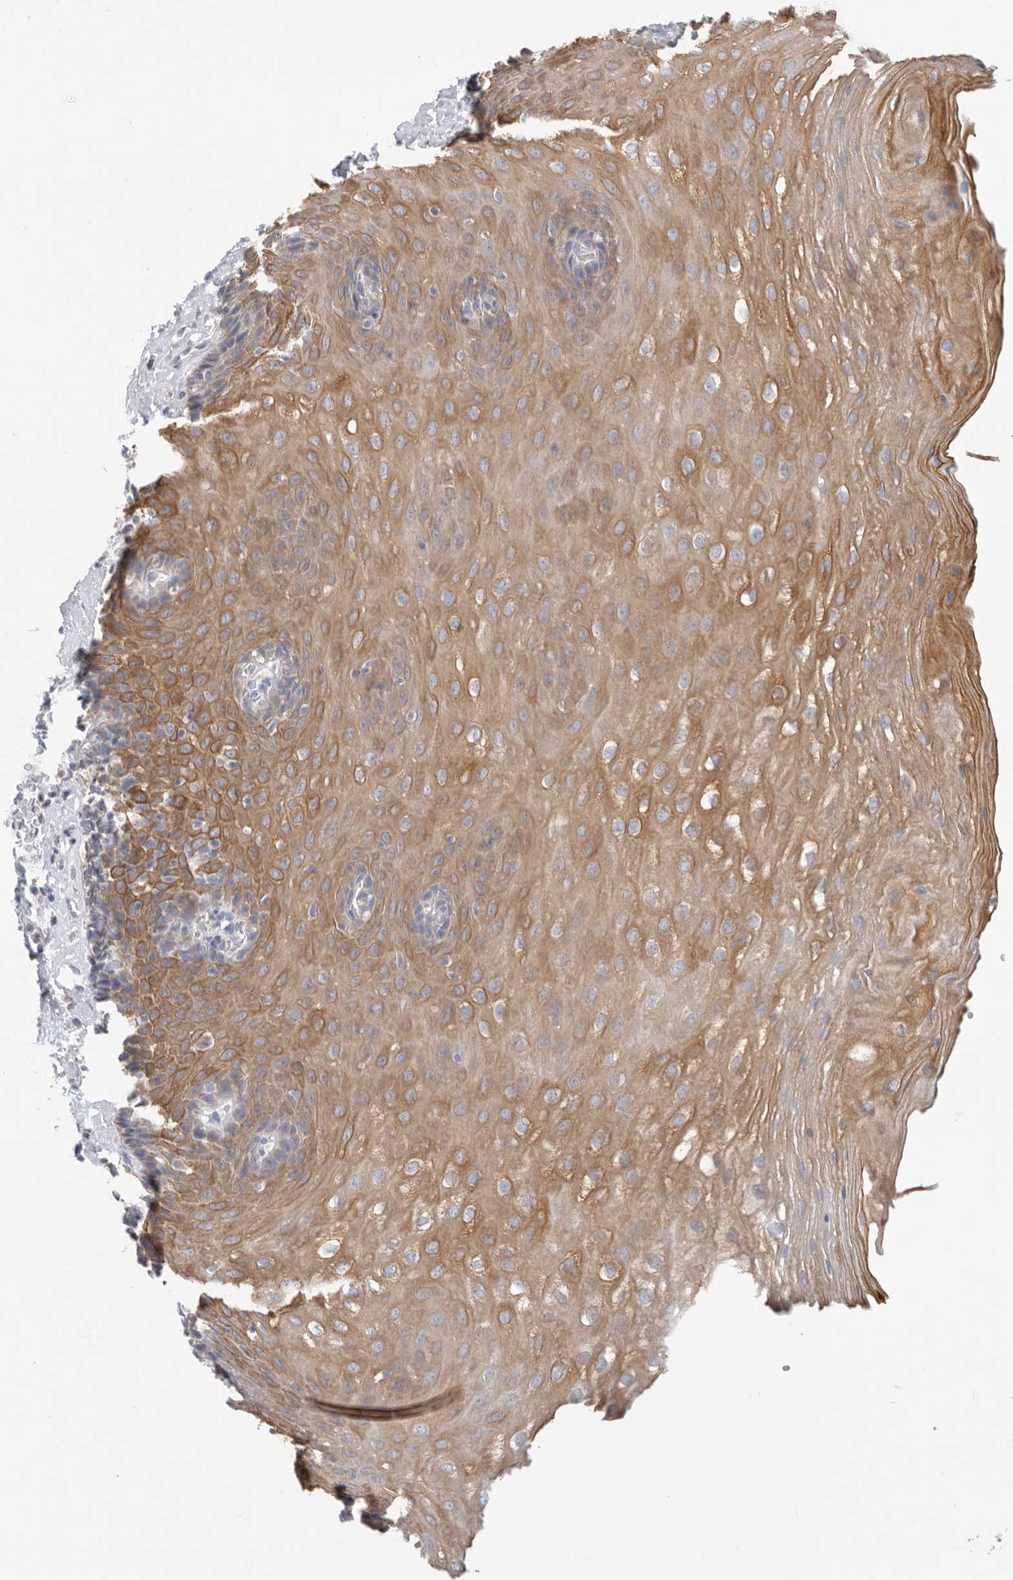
{"staining": {"intensity": "moderate", "quantity": ">75%", "location": "cytoplasmic/membranous"}, "tissue": "esophagus", "cell_type": "Squamous epithelial cells", "image_type": "normal", "snomed": [{"axis": "morphology", "description": "Normal tissue, NOS"}, {"axis": "topography", "description": "Esophagus"}], "caption": "The image exhibits staining of normal esophagus, revealing moderate cytoplasmic/membranous protein expression (brown color) within squamous epithelial cells.", "gene": "MTFR1L", "patient": {"sex": "female", "age": 66}}